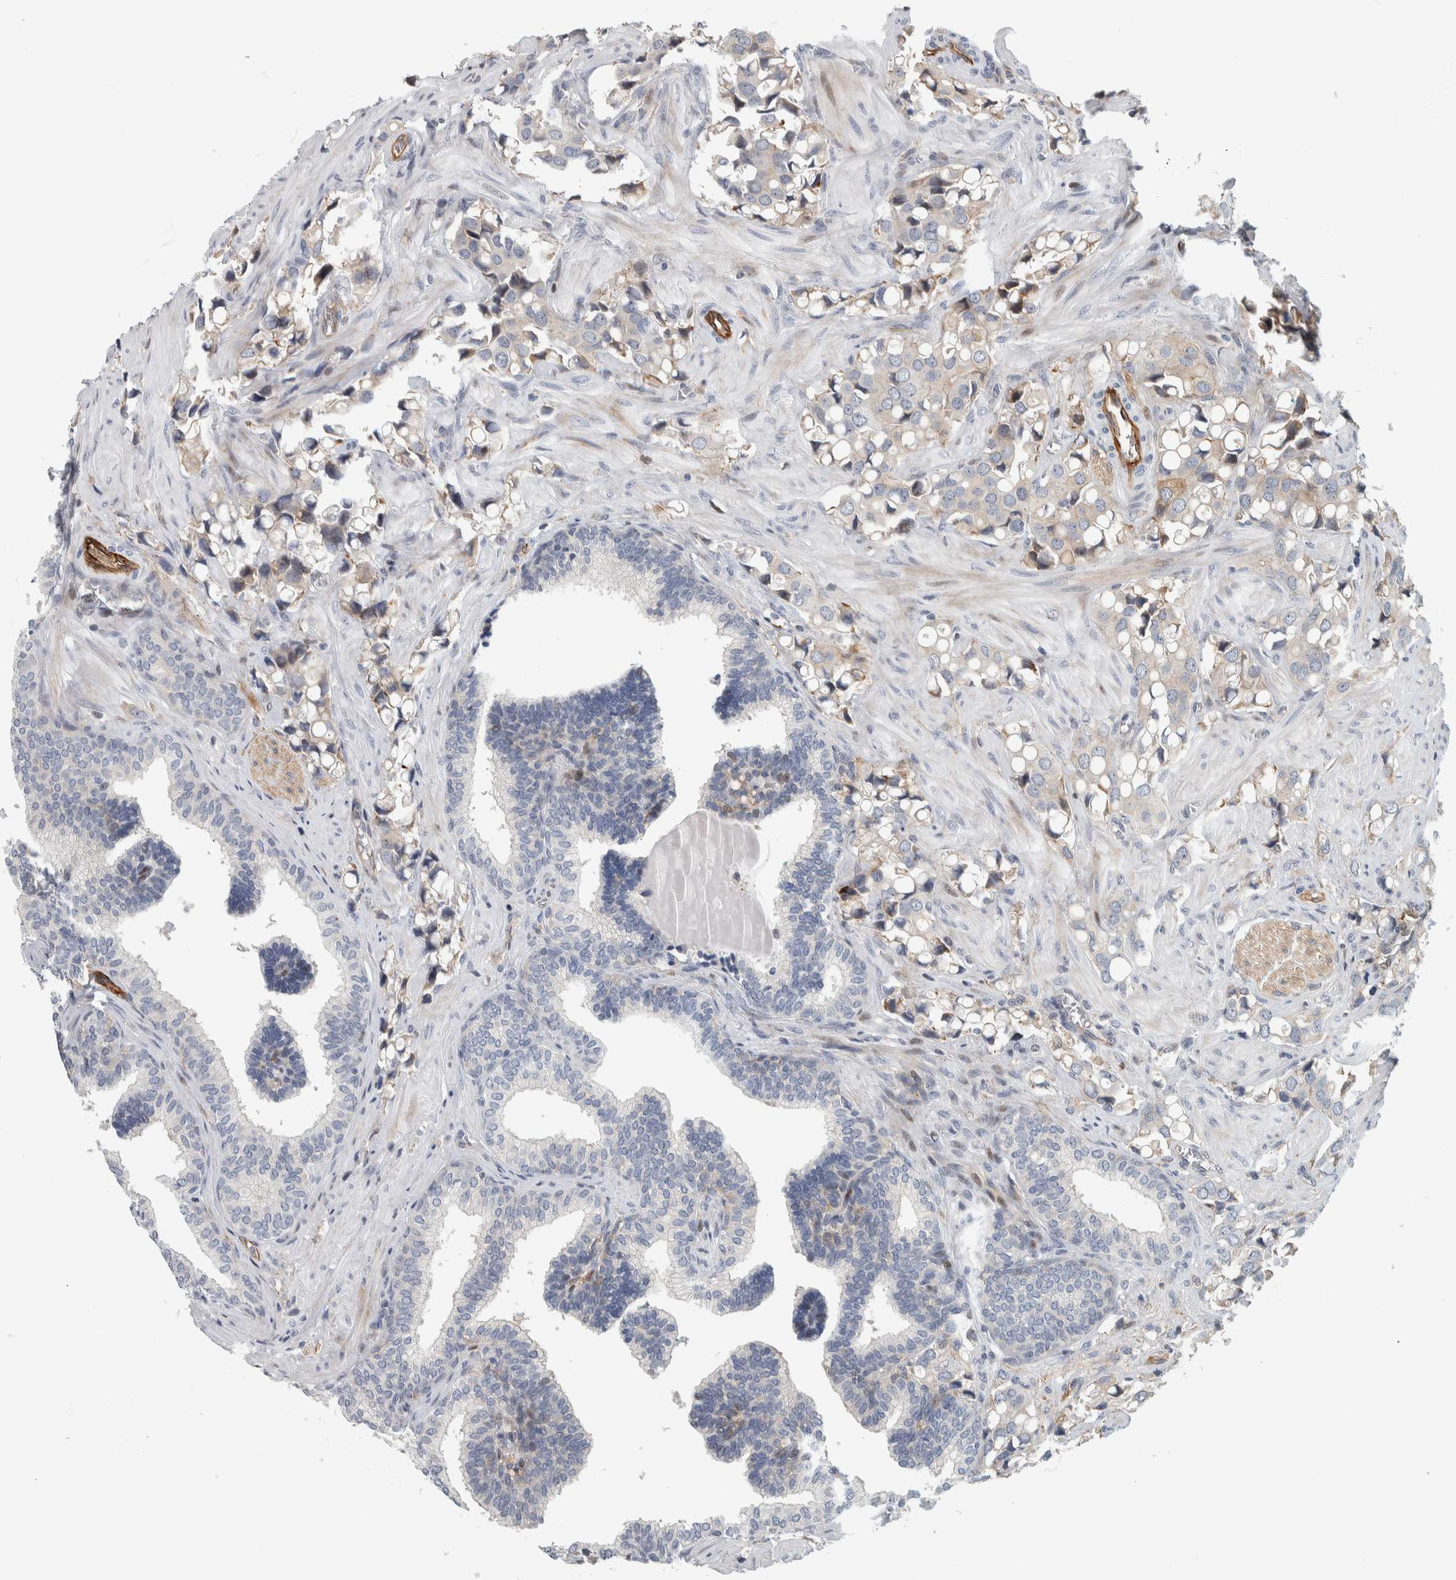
{"staining": {"intensity": "weak", "quantity": "<25%", "location": "cytoplasmic/membranous"}, "tissue": "prostate cancer", "cell_type": "Tumor cells", "image_type": "cancer", "snomed": [{"axis": "morphology", "description": "Adenocarcinoma, High grade"}, {"axis": "topography", "description": "Prostate"}], "caption": "Protein analysis of prostate adenocarcinoma (high-grade) reveals no significant staining in tumor cells.", "gene": "MSL1", "patient": {"sex": "male", "age": 52}}